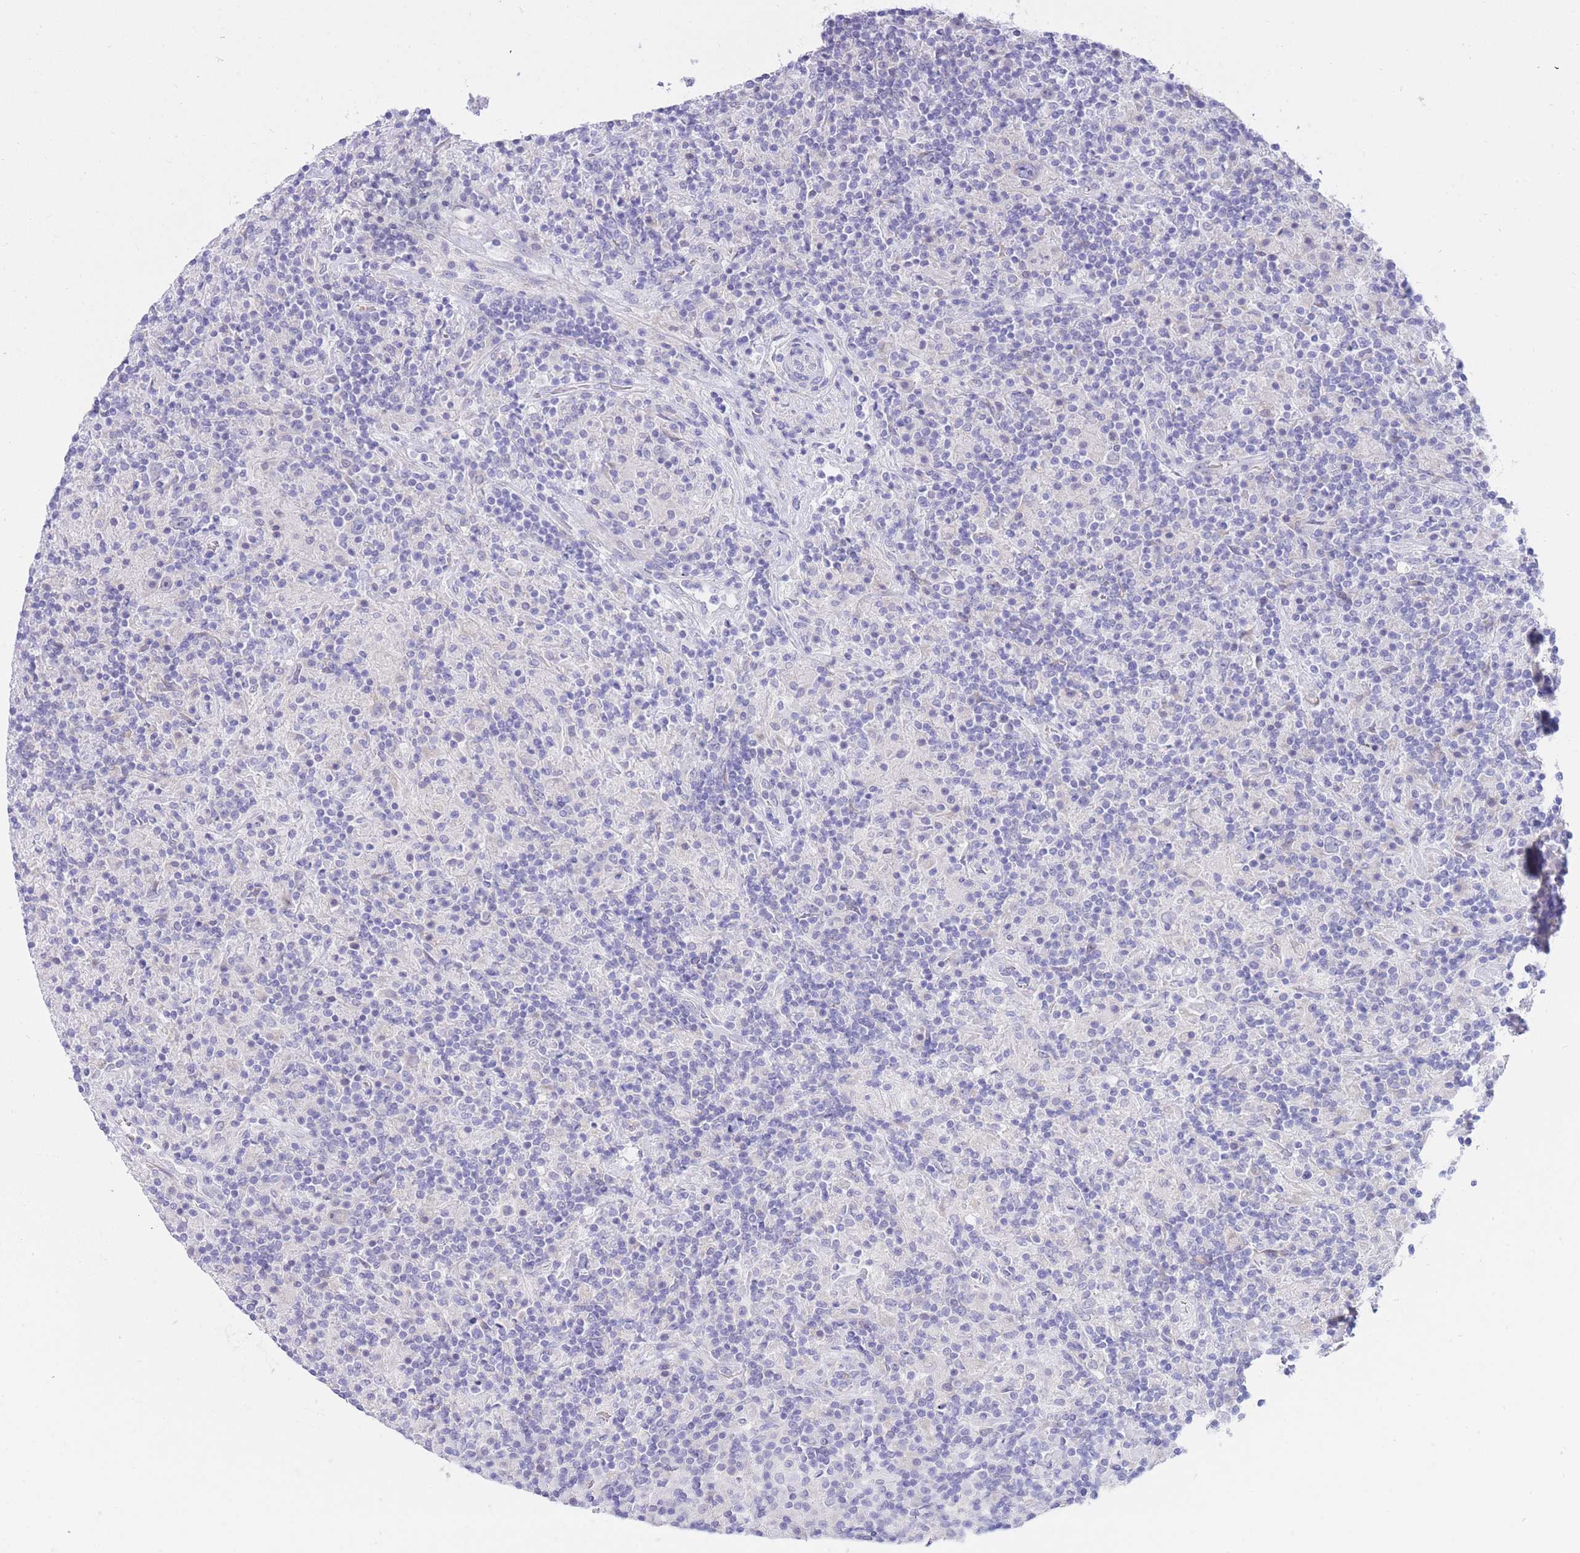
{"staining": {"intensity": "negative", "quantity": "none", "location": "none"}, "tissue": "lymphoma", "cell_type": "Tumor cells", "image_type": "cancer", "snomed": [{"axis": "morphology", "description": "Hodgkin's disease, NOS"}, {"axis": "topography", "description": "Lymph node"}], "caption": "The image demonstrates no staining of tumor cells in Hodgkin's disease.", "gene": "SSUH2", "patient": {"sex": "male", "age": 70}}